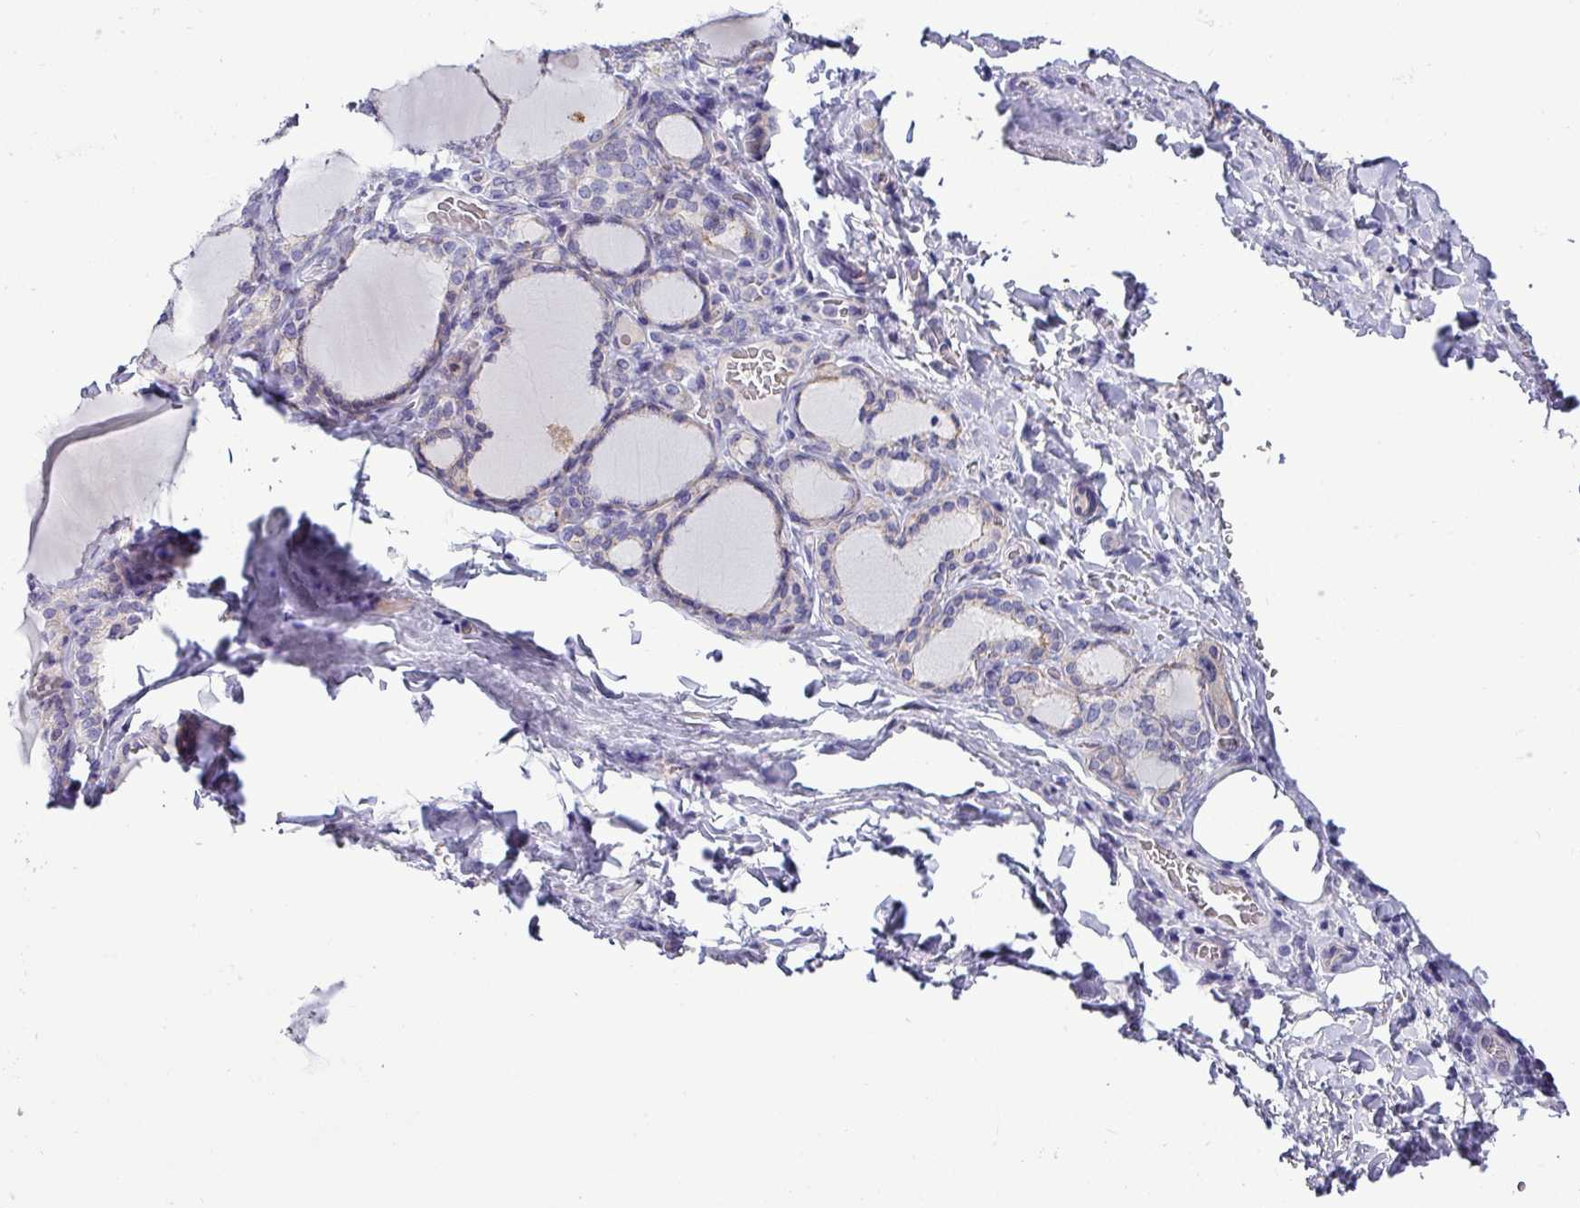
{"staining": {"intensity": "moderate", "quantity": "25%-75%", "location": "cytoplasmic/membranous"}, "tissue": "thyroid gland", "cell_type": "Glandular cells", "image_type": "normal", "snomed": [{"axis": "morphology", "description": "Normal tissue, NOS"}, {"axis": "topography", "description": "Thyroid gland"}], "caption": "The image exhibits immunohistochemical staining of normal thyroid gland. There is moderate cytoplasmic/membranous staining is present in about 25%-75% of glandular cells.", "gene": "ACAP3", "patient": {"sex": "female", "age": 31}}